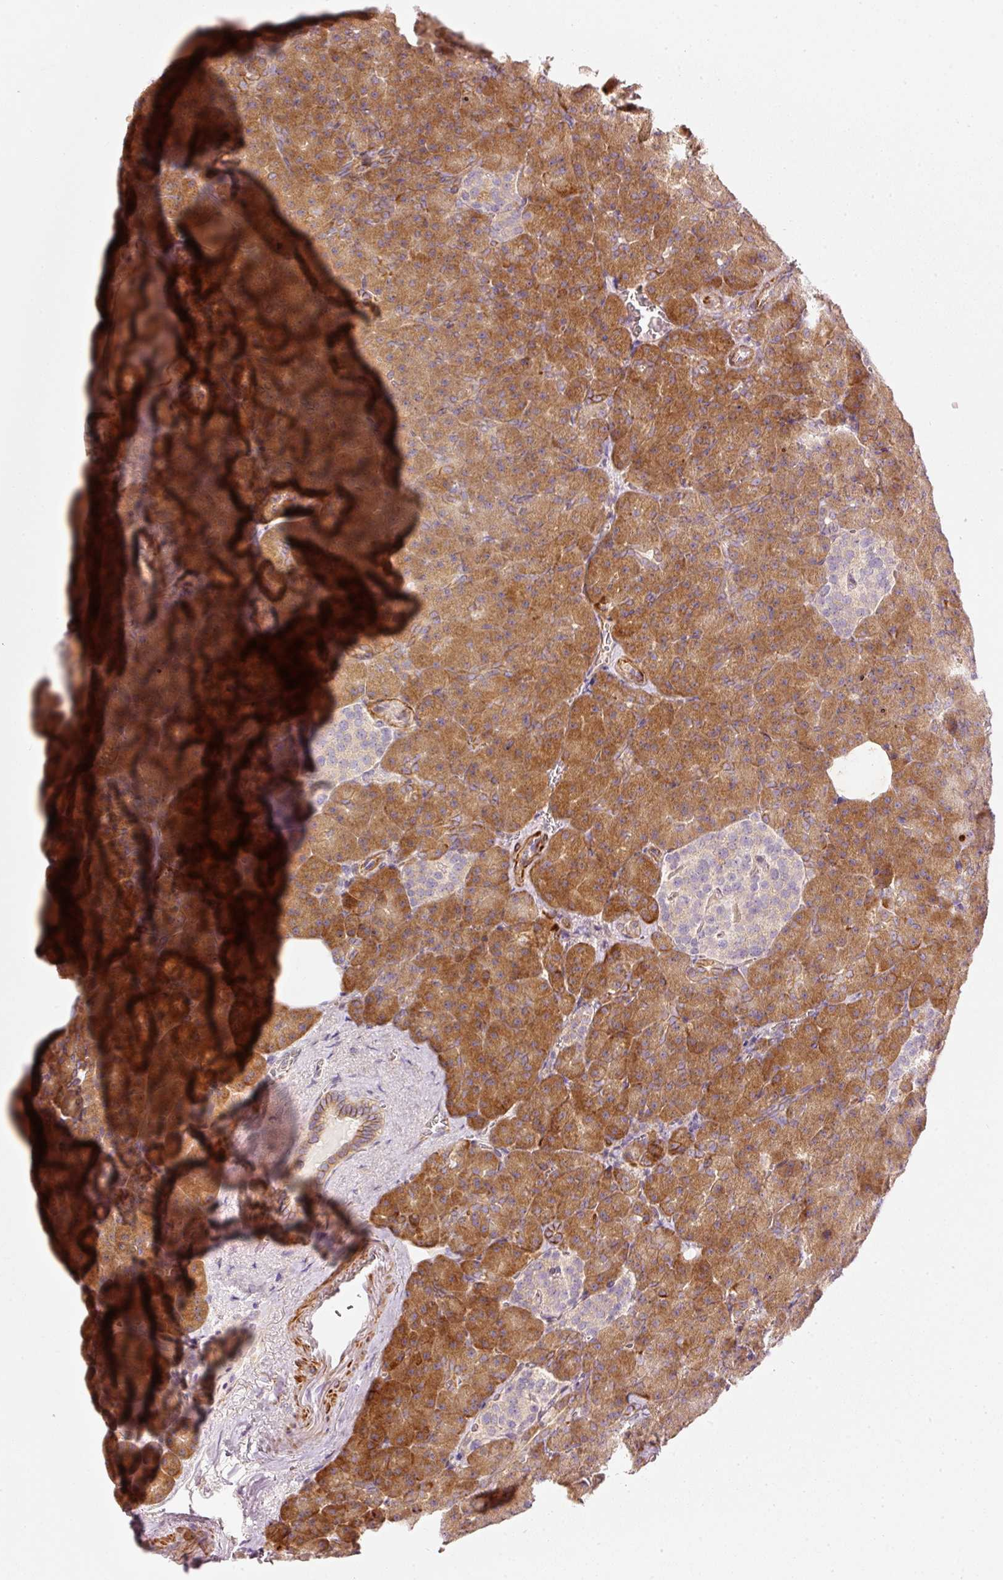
{"staining": {"intensity": "moderate", "quantity": ">75%", "location": "cytoplasmic/membranous"}, "tissue": "pancreas", "cell_type": "Exocrine glandular cells", "image_type": "normal", "snomed": [{"axis": "morphology", "description": "Normal tissue, NOS"}, {"axis": "topography", "description": "Pancreas"}], "caption": "Exocrine glandular cells reveal moderate cytoplasmic/membranous expression in approximately >75% of cells in benign pancreas. (Brightfield microscopy of DAB IHC at high magnification).", "gene": "KCNQ1", "patient": {"sex": "female", "age": 74}}